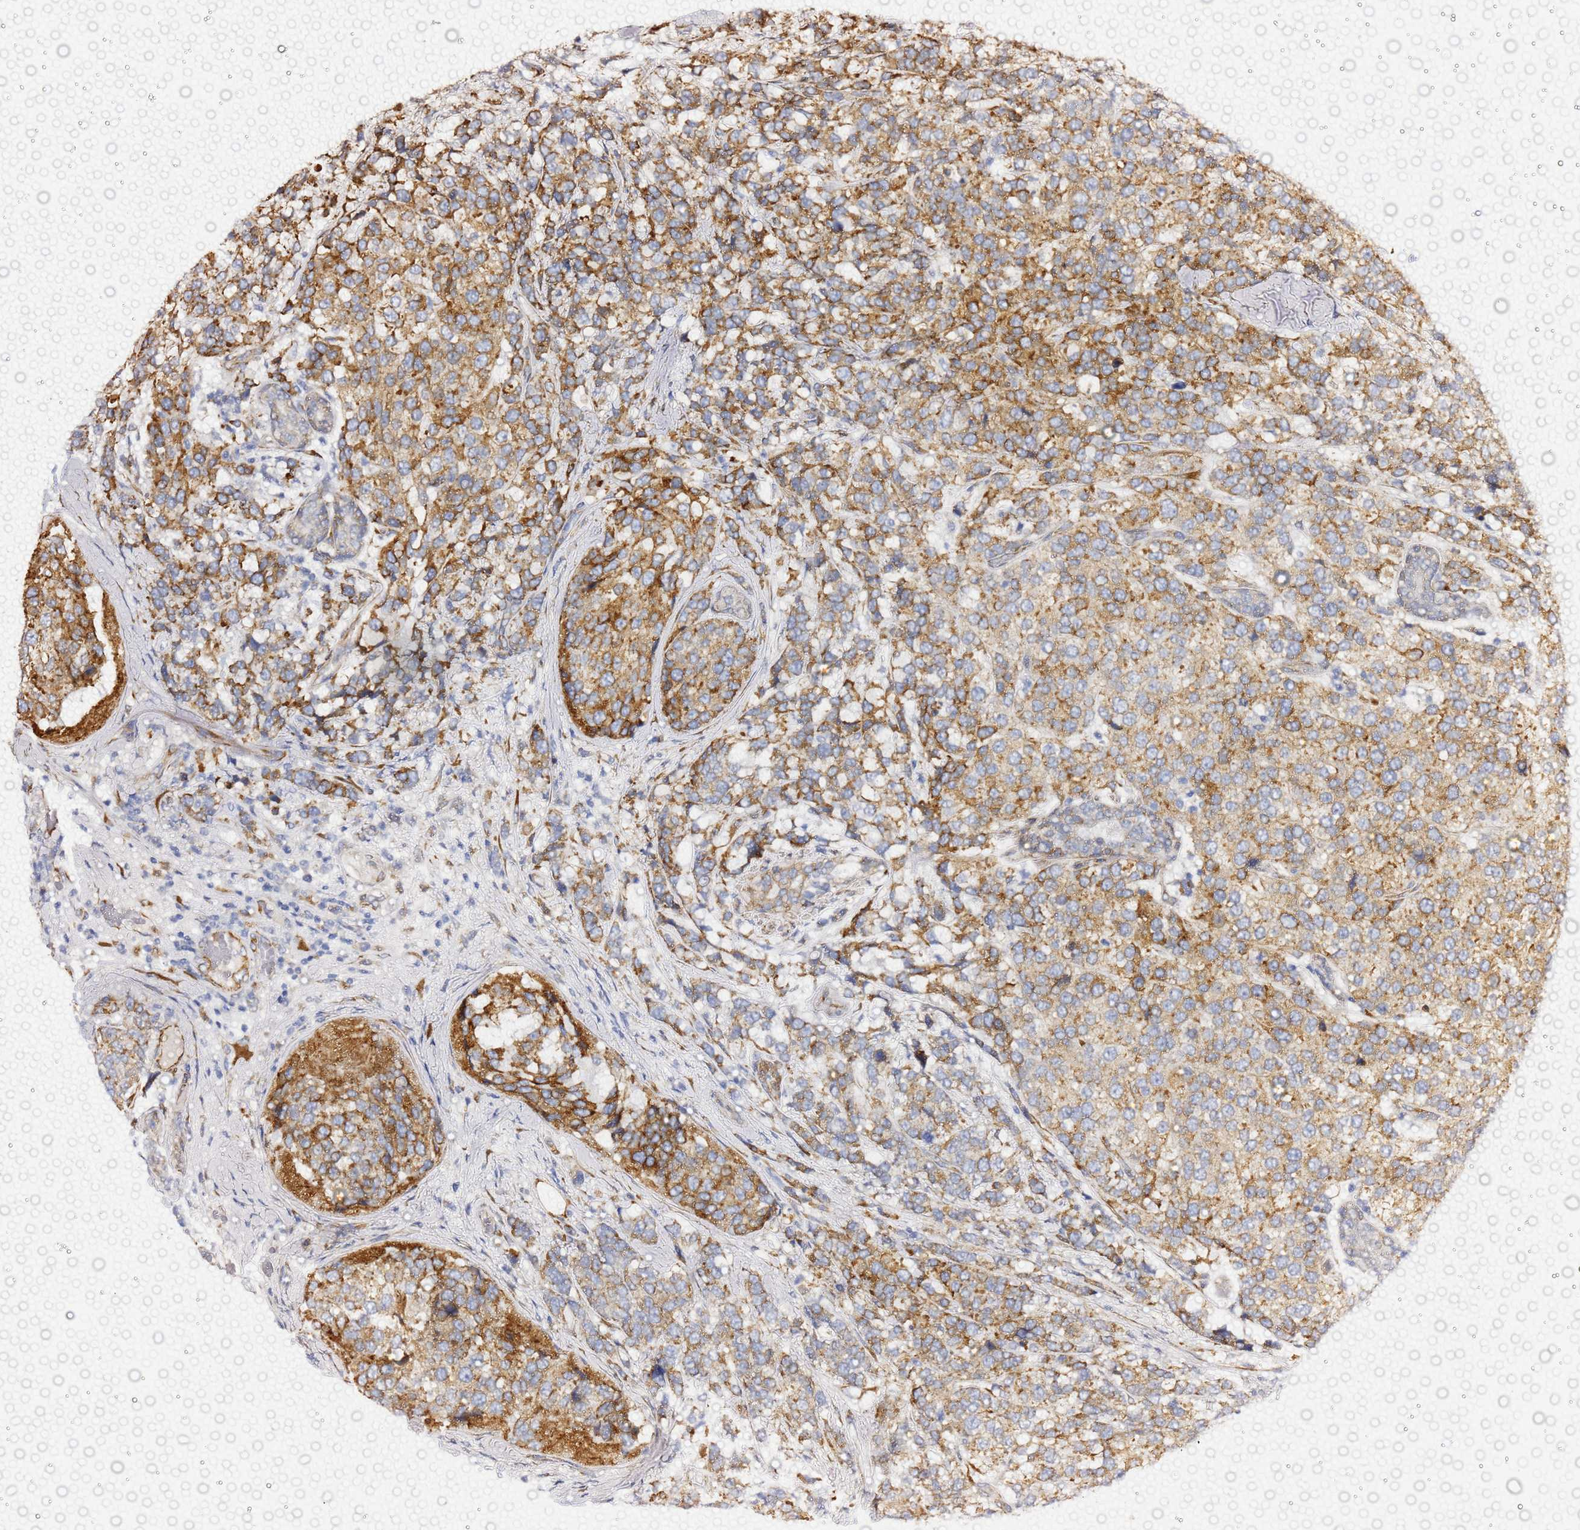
{"staining": {"intensity": "moderate", "quantity": ">75%", "location": "cytoplasmic/membranous"}, "tissue": "breast cancer", "cell_type": "Tumor cells", "image_type": "cancer", "snomed": [{"axis": "morphology", "description": "Lobular carcinoma"}, {"axis": "topography", "description": "Breast"}], "caption": "IHC (DAB) staining of breast cancer reveals moderate cytoplasmic/membranous protein positivity in about >75% of tumor cells. The staining is performed using DAB (3,3'-diaminobenzidine) brown chromogen to label protein expression. The nuclei are counter-stained blue using hematoxylin.", "gene": "GDAP2", "patient": {"sex": "female", "age": 59}}